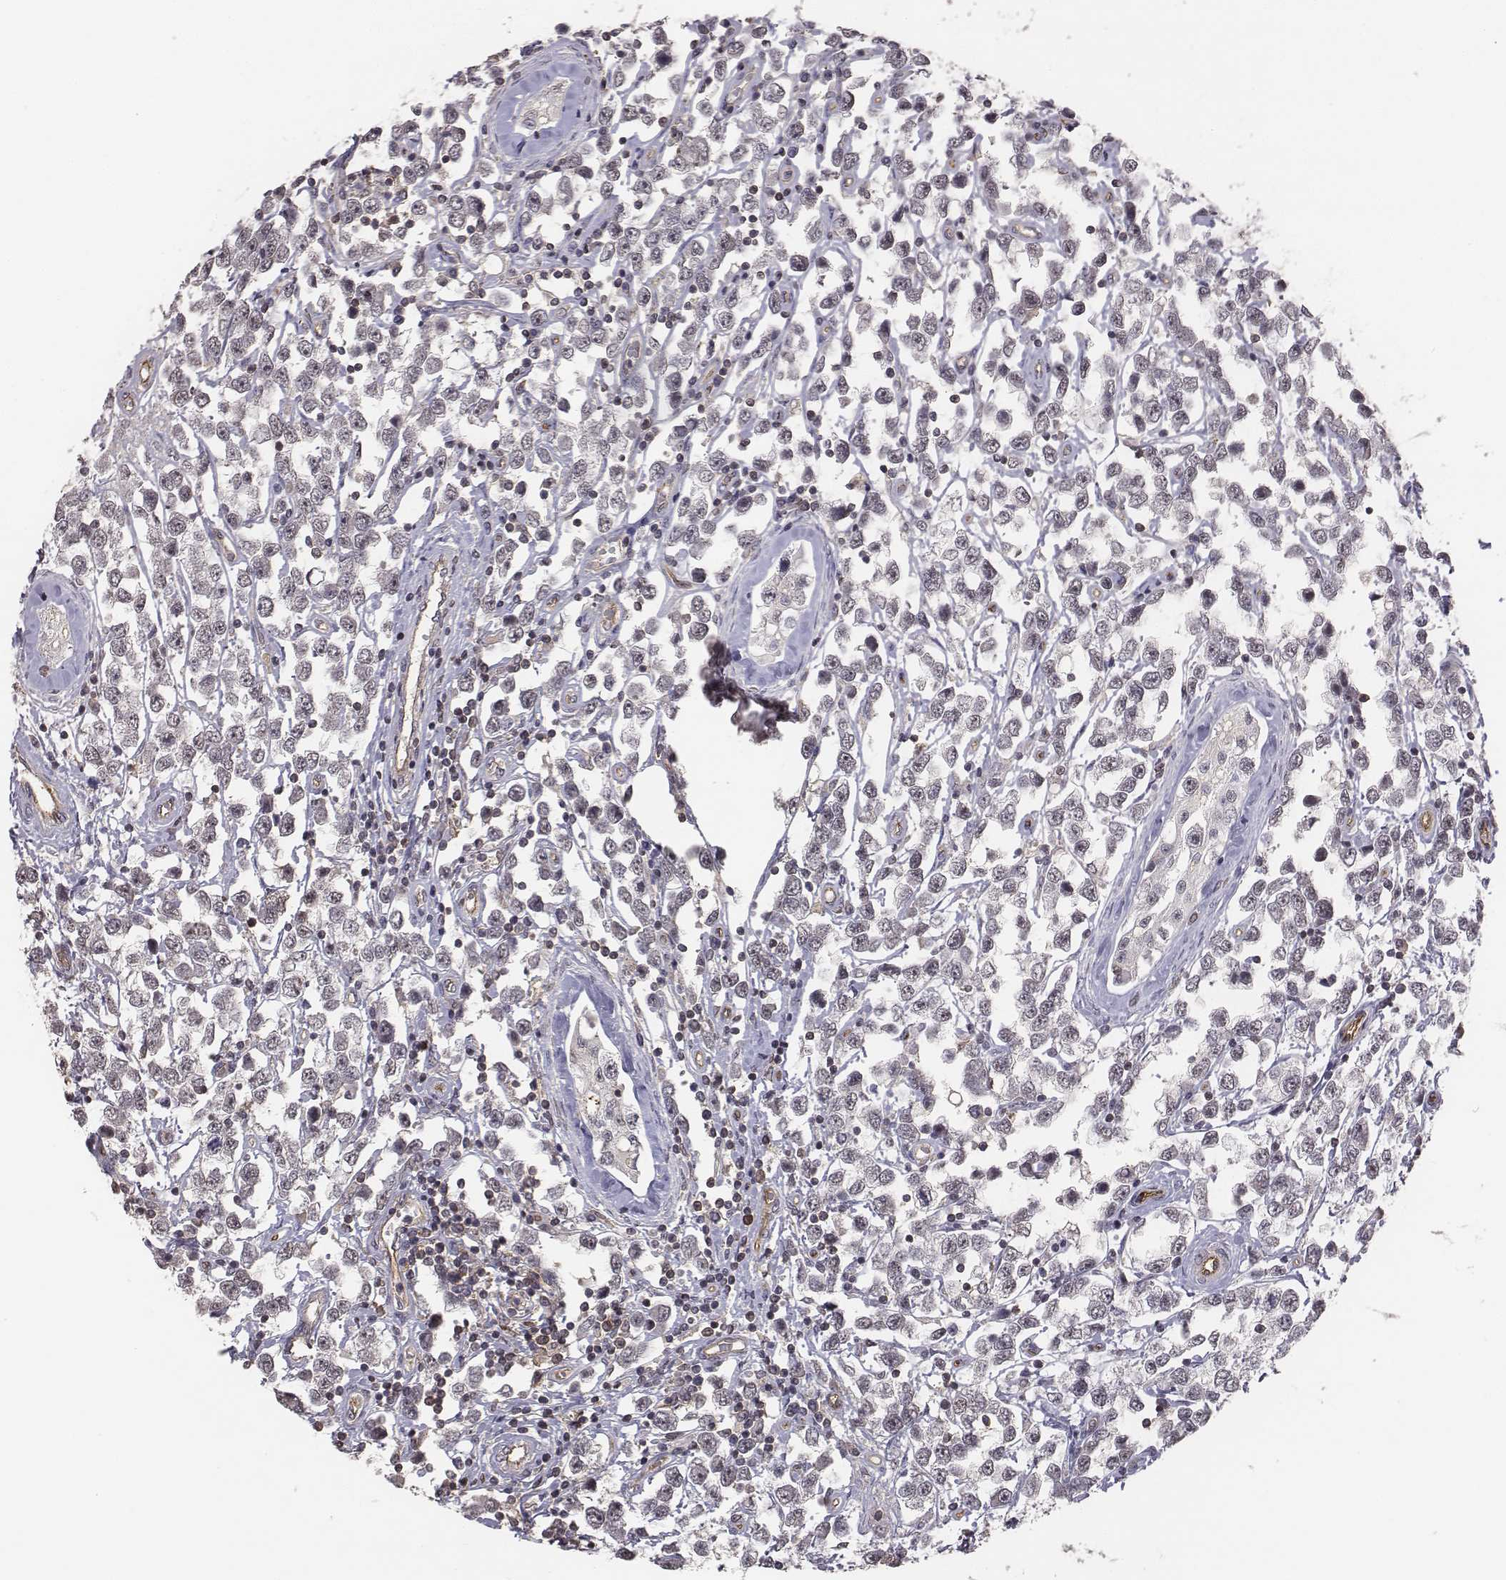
{"staining": {"intensity": "negative", "quantity": "none", "location": "none"}, "tissue": "testis cancer", "cell_type": "Tumor cells", "image_type": "cancer", "snomed": [{"axis": "morphology", "description": "Seminoma, NOS"}, {"axis": "topography", "description": "Testis"}], "caption": "An IHC image of testis seminoma is shown. There is no staining in tumor cells of testis seminoma.", "gene": "PTPRG", "patient": {"sex": "male", "age": 34}}